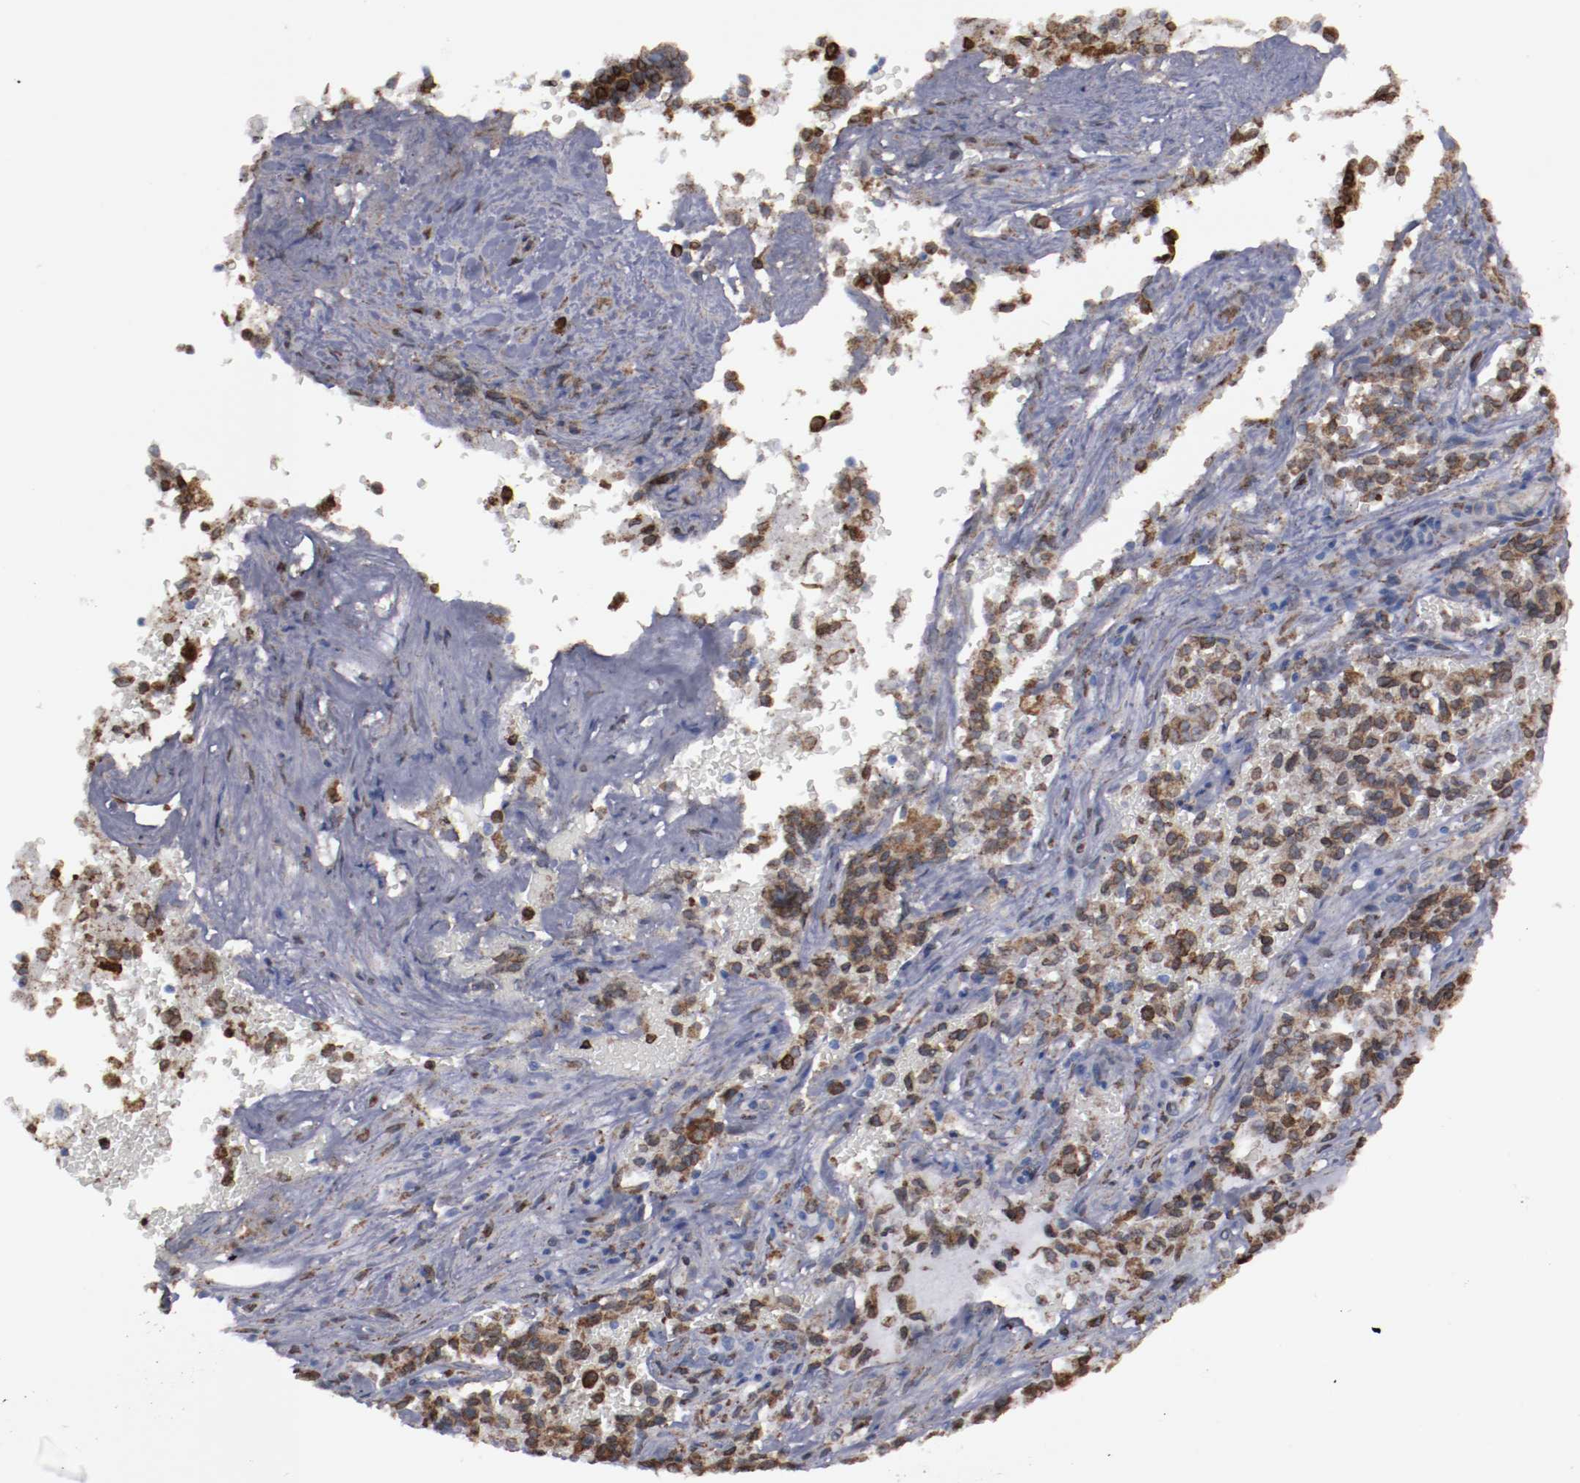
{"staining": {"intensity": "moderate", "quantity": ">75%", "location": "cytoplasmic/membranous"}, "tissue": "liver cancer", "cell_type": "Tumor cells", "image_type": "cancer", "snomed": [{"axis": "morphology", "description": "Cholangiocarcinoma"}, {"axis": "topography", "description": "Liver"}], "caption": "Immunohistochemical staining of liver cancer exhibits medium levels of moderate cytoplasmic/membranous expression in approximately >75% of tumor cells.", "gene": "ERLIN2", "patient": {"sex": "male", "age": 57}}